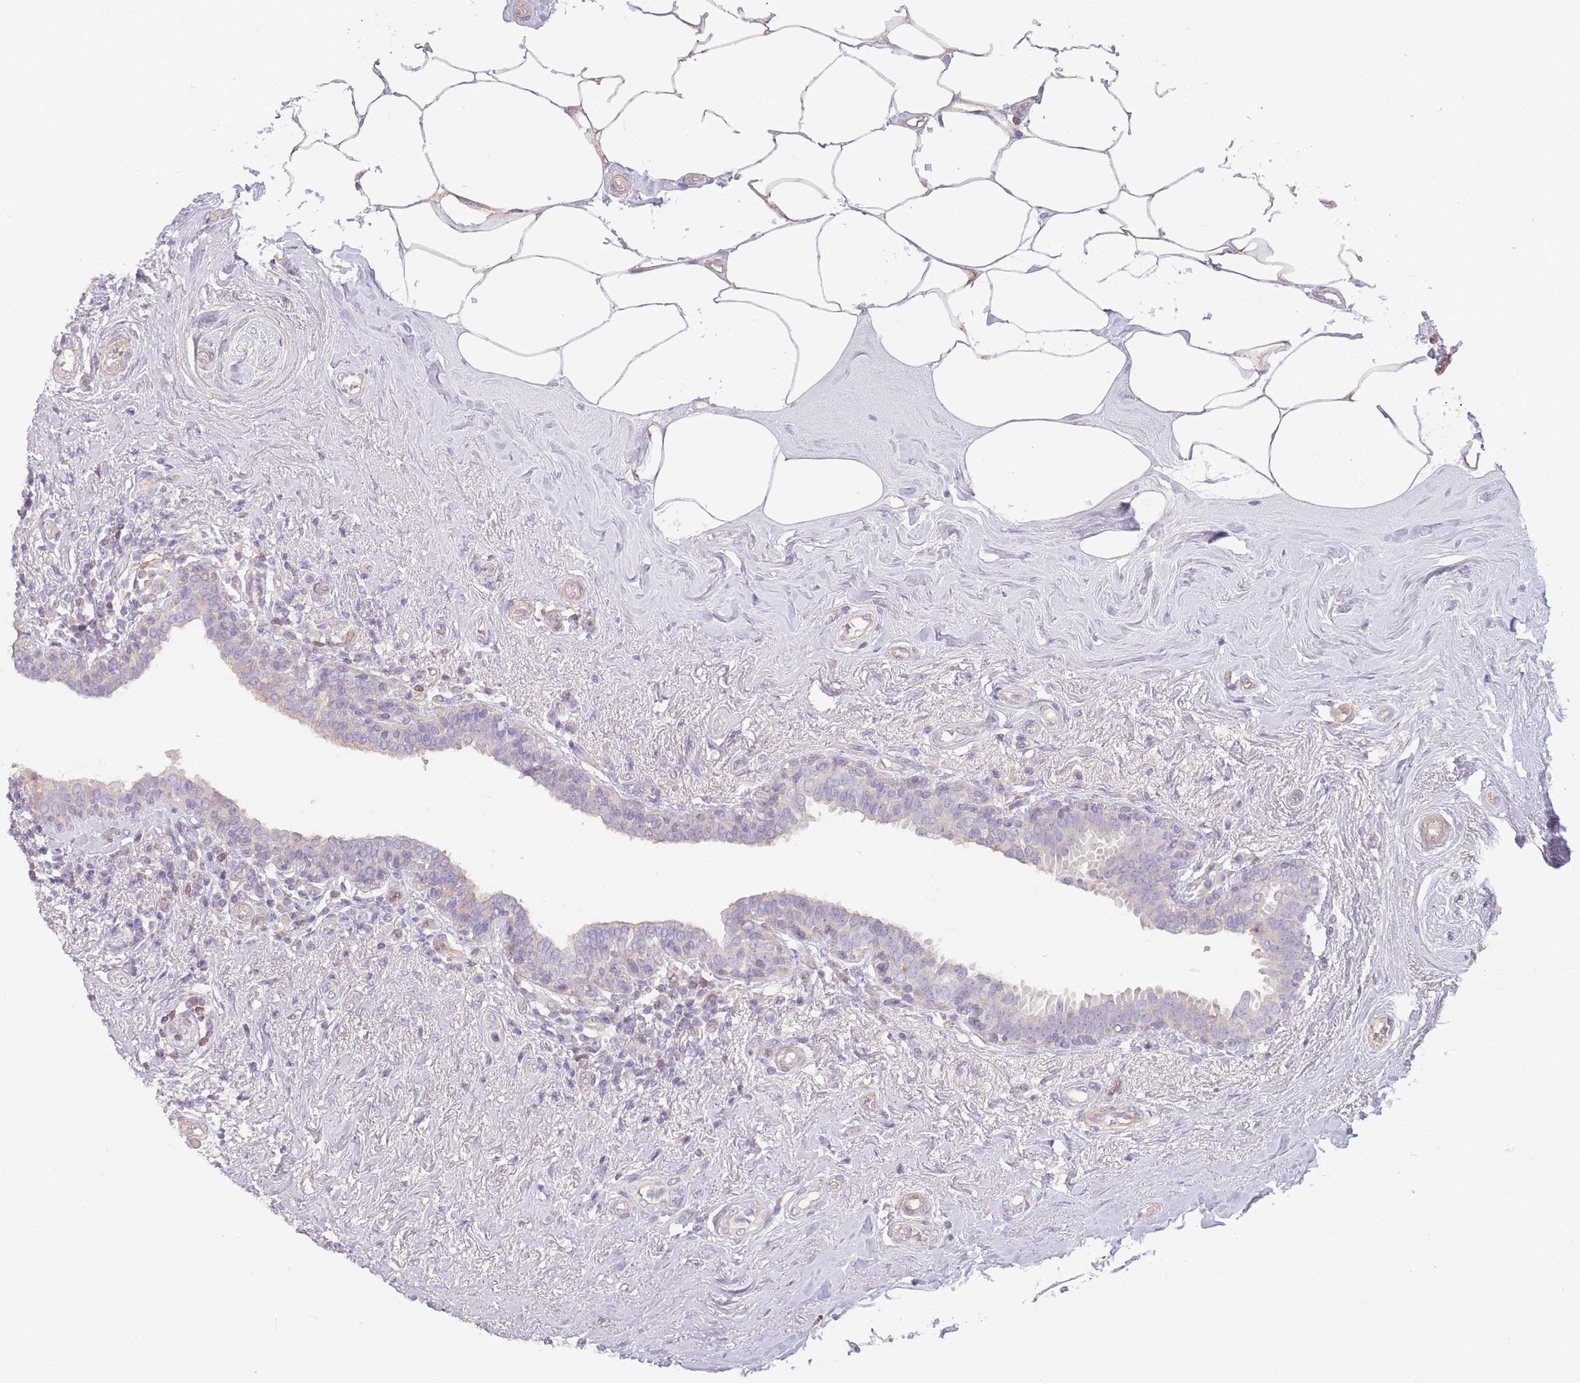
{"staining": {"intensity": "negative", "quantity": "none", "location": "none"}, "tissue": "breast cancer", "cell_type": "Tumor cells", "image_type": "cancer", "snomed": [{"axis": "morphology", "description": "Duct carcinoma"}, {"axis": "topography", "description": "Breast"}], "caption": "This photomicrograph is of breast infiltrating ductal carcinoma stained with immunohistochemistry (IHC) to label a protein in brown with the nuclei are counter-stained blue. There is no expression in tumor cells. (DAB immunohistochemistry (IHC) visualized using brightfield microscopy, high magnification).", "gene": "SPHKAP", "patient": {"sex": "female", "age": 73}}